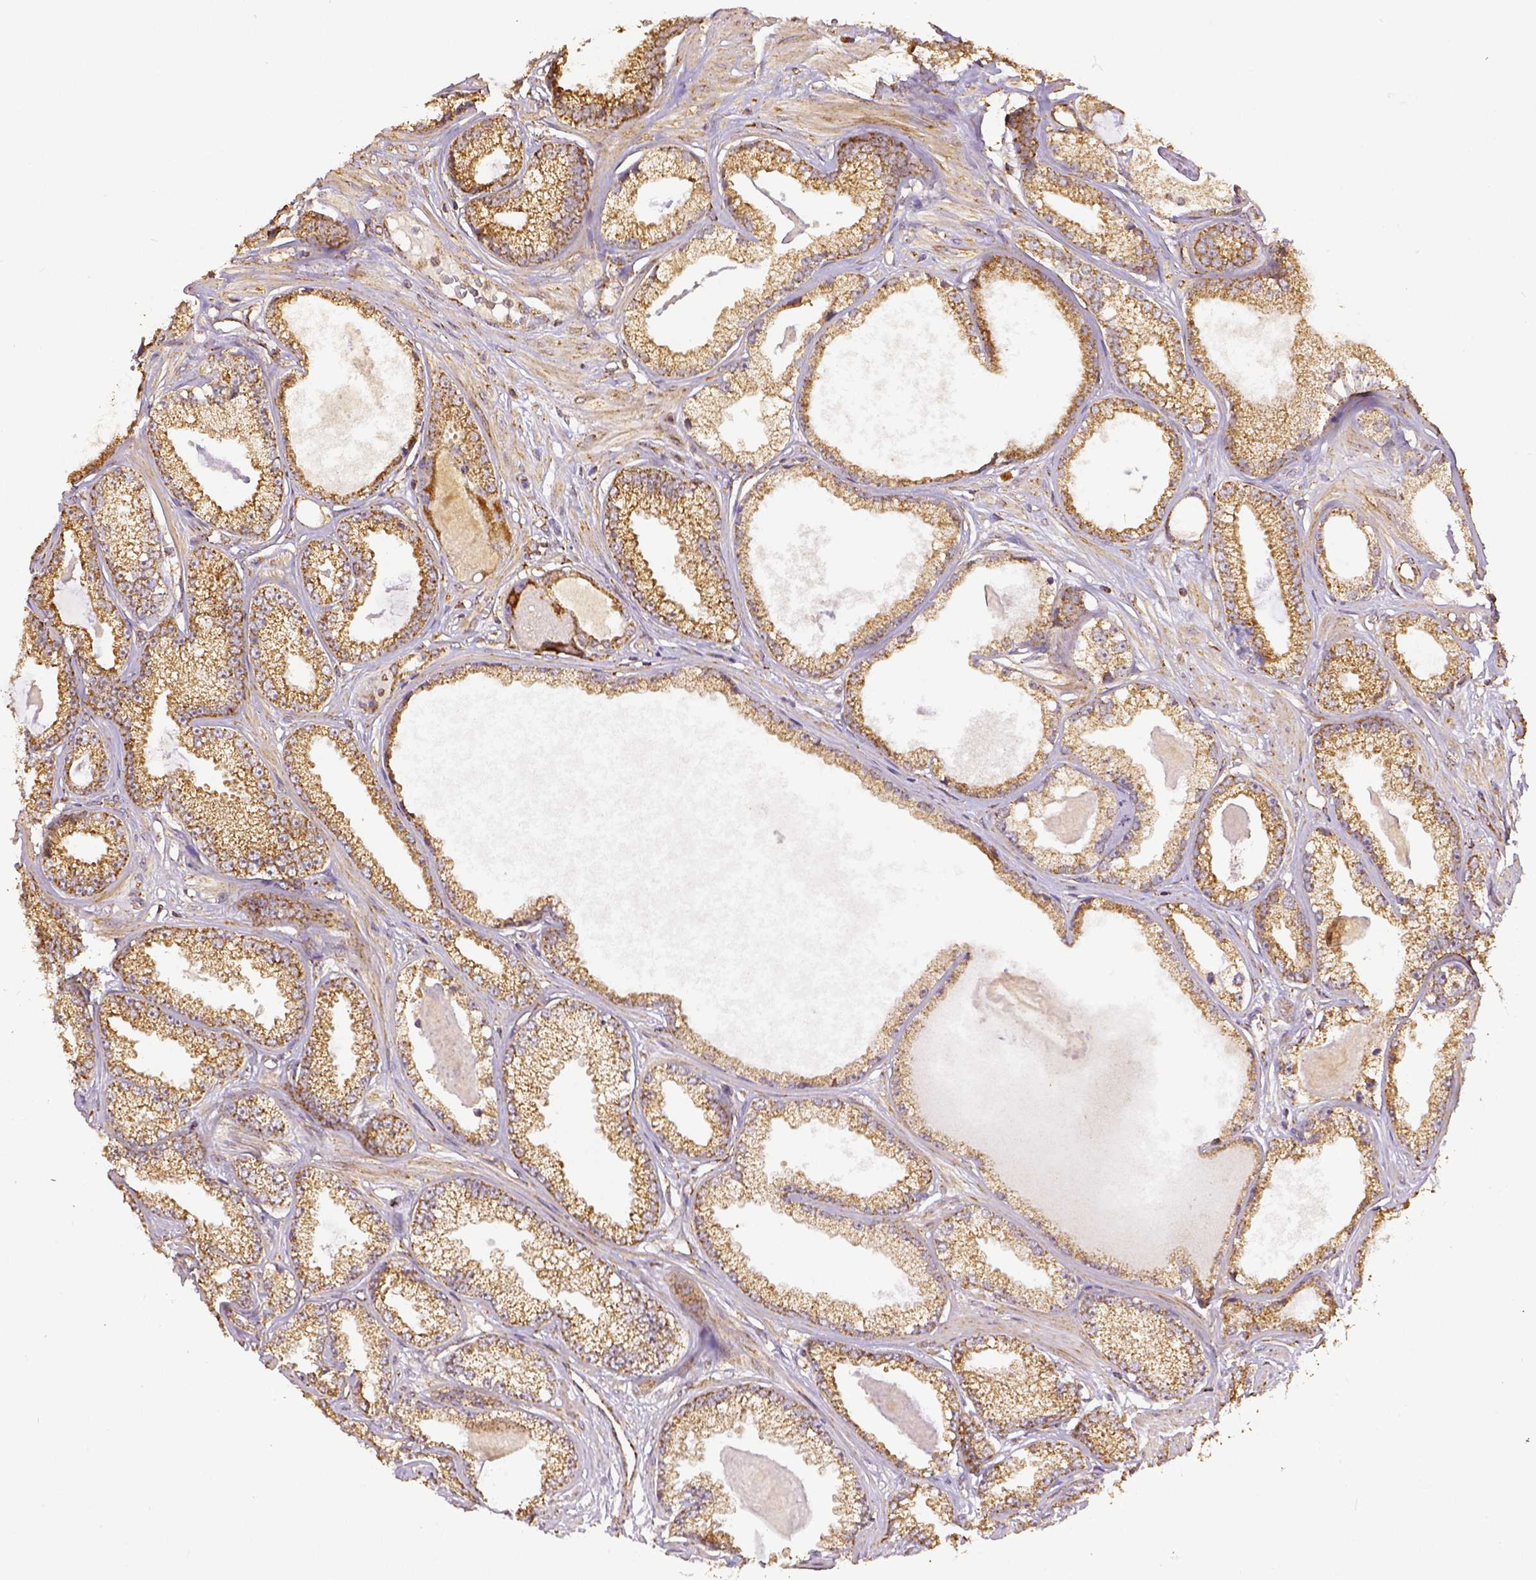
{"staining": {"intensity": "weak", "quantity": ">75%", "location": "cytoplasmic/membranous"}, "tissue": "prostate cancer", "cell_type": "Tumor cells", "image_type": "cancer", "snomed": [{"axis": "morphology", "description": "Adenocarcinoma, Low grade"}, {"axis": "topography", "description": "Prostate"}], "caption": "Tumor cells show low levels of weak cytoplasmic/membranous expression in approximately >75% of cells in prostate low-grade adenocarcinoma.", "gene": "SDHB", "patient": {"sex": "male", "age": 64}}